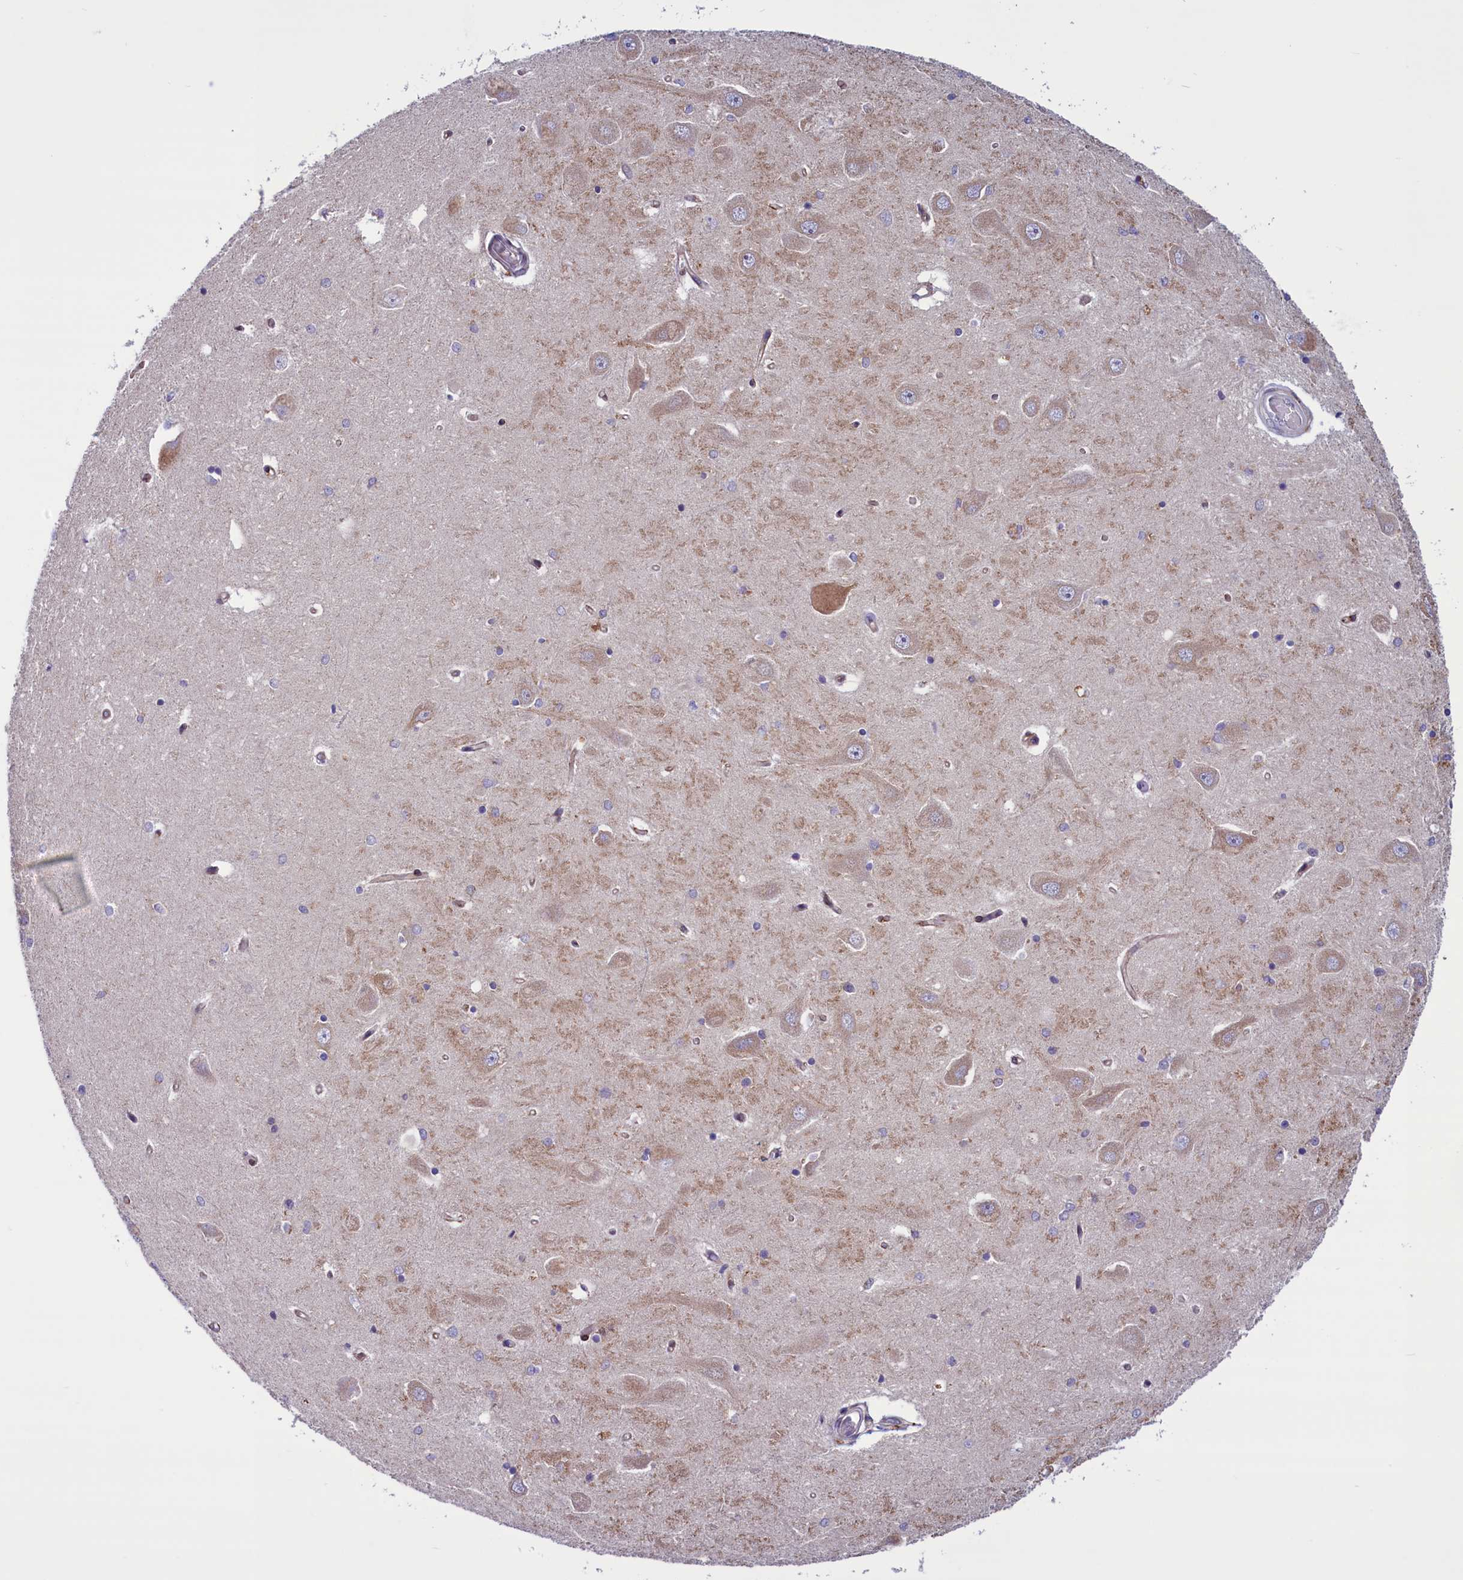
{"staining": {"intensity": "weak", "quantity": "<25%", "location": "cytoplasmic/membranous"}, "tissue": "hippocampus", "cell_type": "Glial cells", "image_type": "normal", "snomed": [{"axis": "morphology", "description": "Normal tissue, NOS"}, {"axis": "topography", "description": "Hippocampus"}], "caption": "This micrograph is of normal hippocampus stained with immunohistochemistry to label a protein in brown with the nuclei are counter-stained blue. There is no expression in glial cells.", "gene": "MIEF2", "patient": {"sex": "male", "age": 45}}